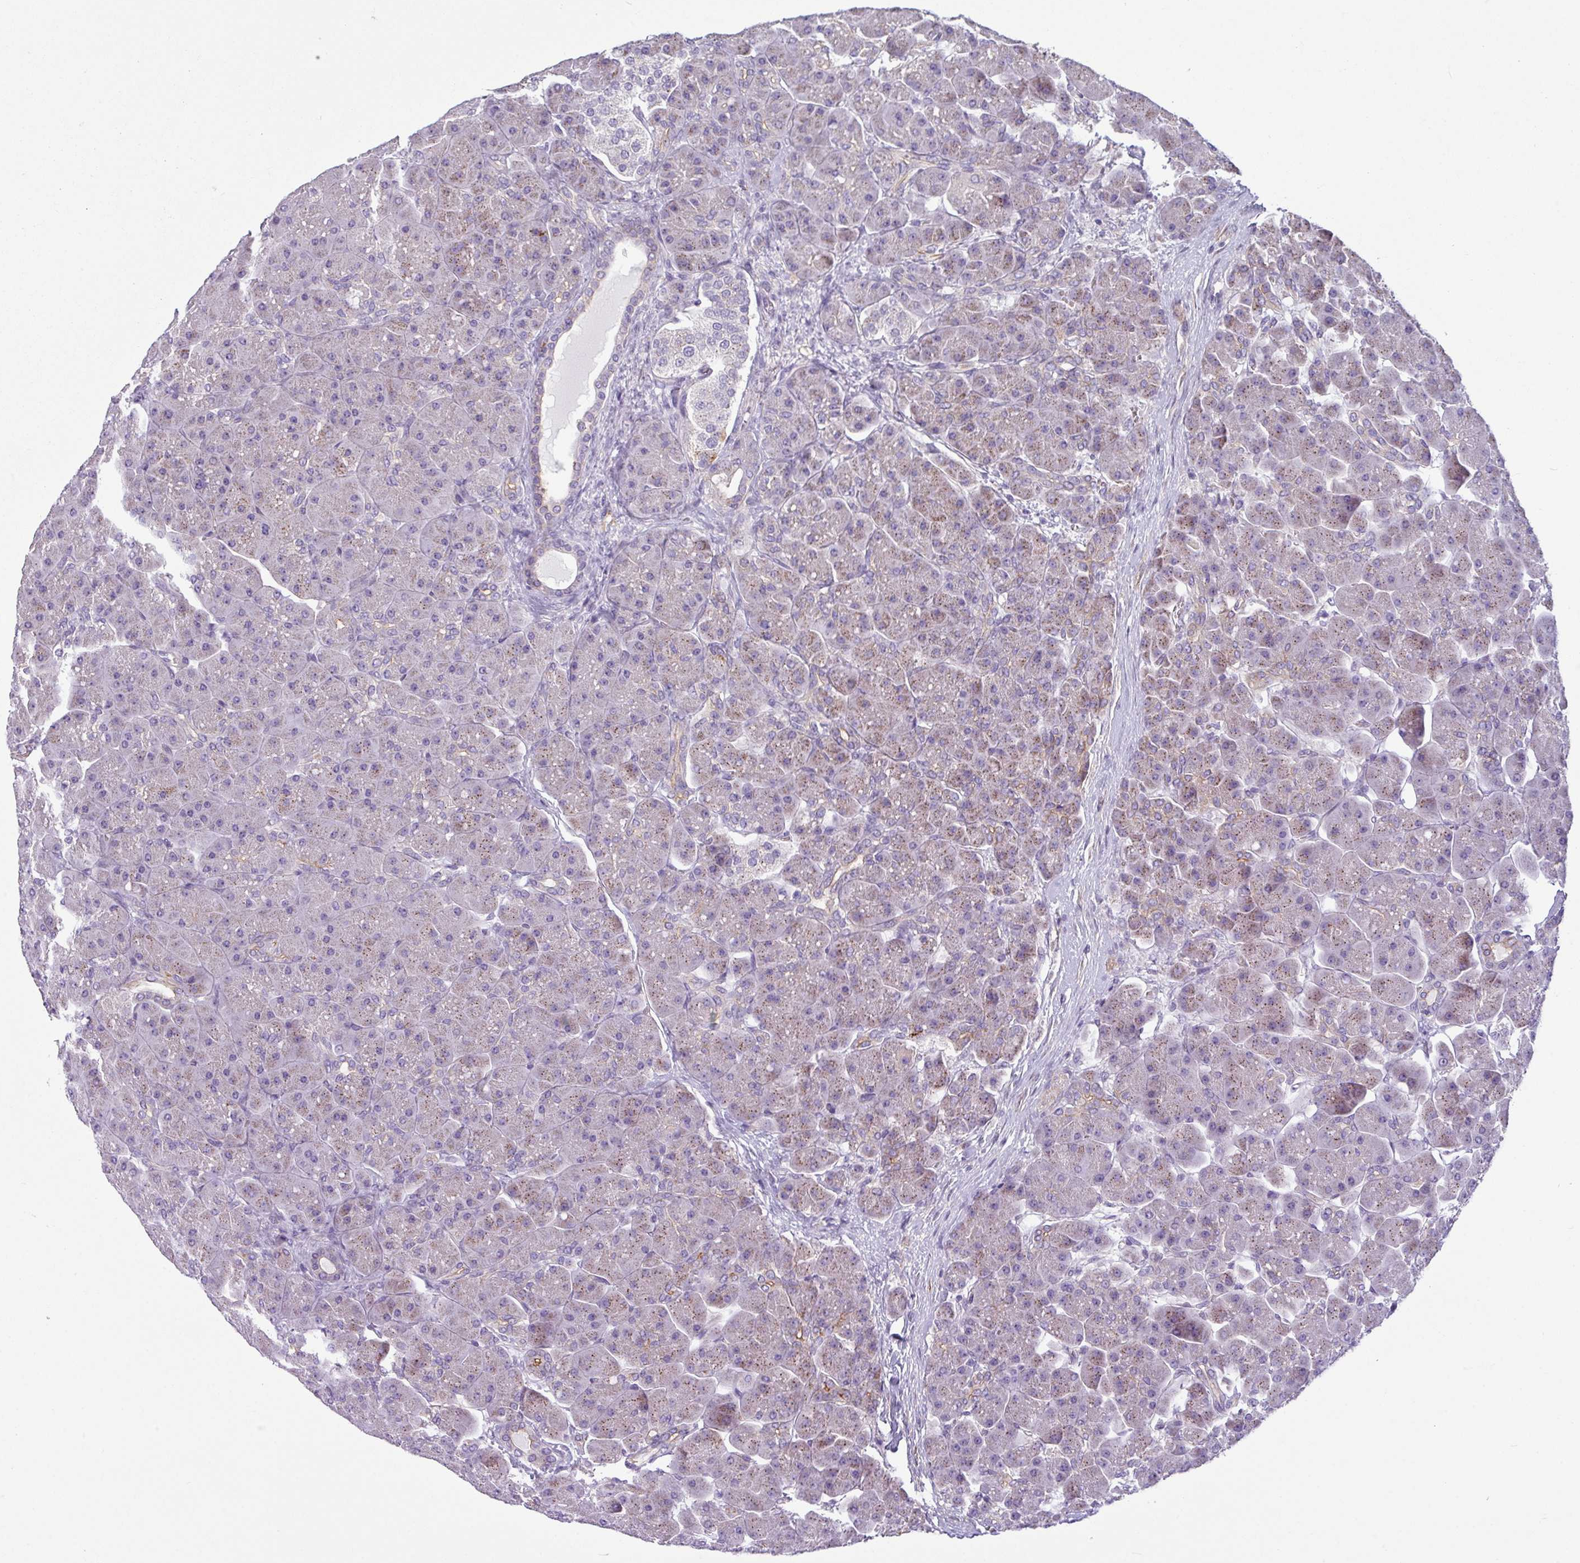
{"staining": {"intensity": "weak", "quantity": "25%-75%", "location": "cytoplasmic/membranous"}, "tissue": "pancreas", "cell_type": "Exocrine glandular cells", "image_type": "normal", "snomed": [{"axis": "morphology", "description": "Normal tissue, NOS"}, {"axis": "topography", "description": "Pancreas"}], "caption": "Immunohistochemistry (DAB) staining of normal human pancreas exhibits weak cytoplasmic/membranous protein positivity in approximately 25%-75% of exocrine glandular cells.", "gene": "TMEM178B", "patient": {"sex": "male", "age": 66}}